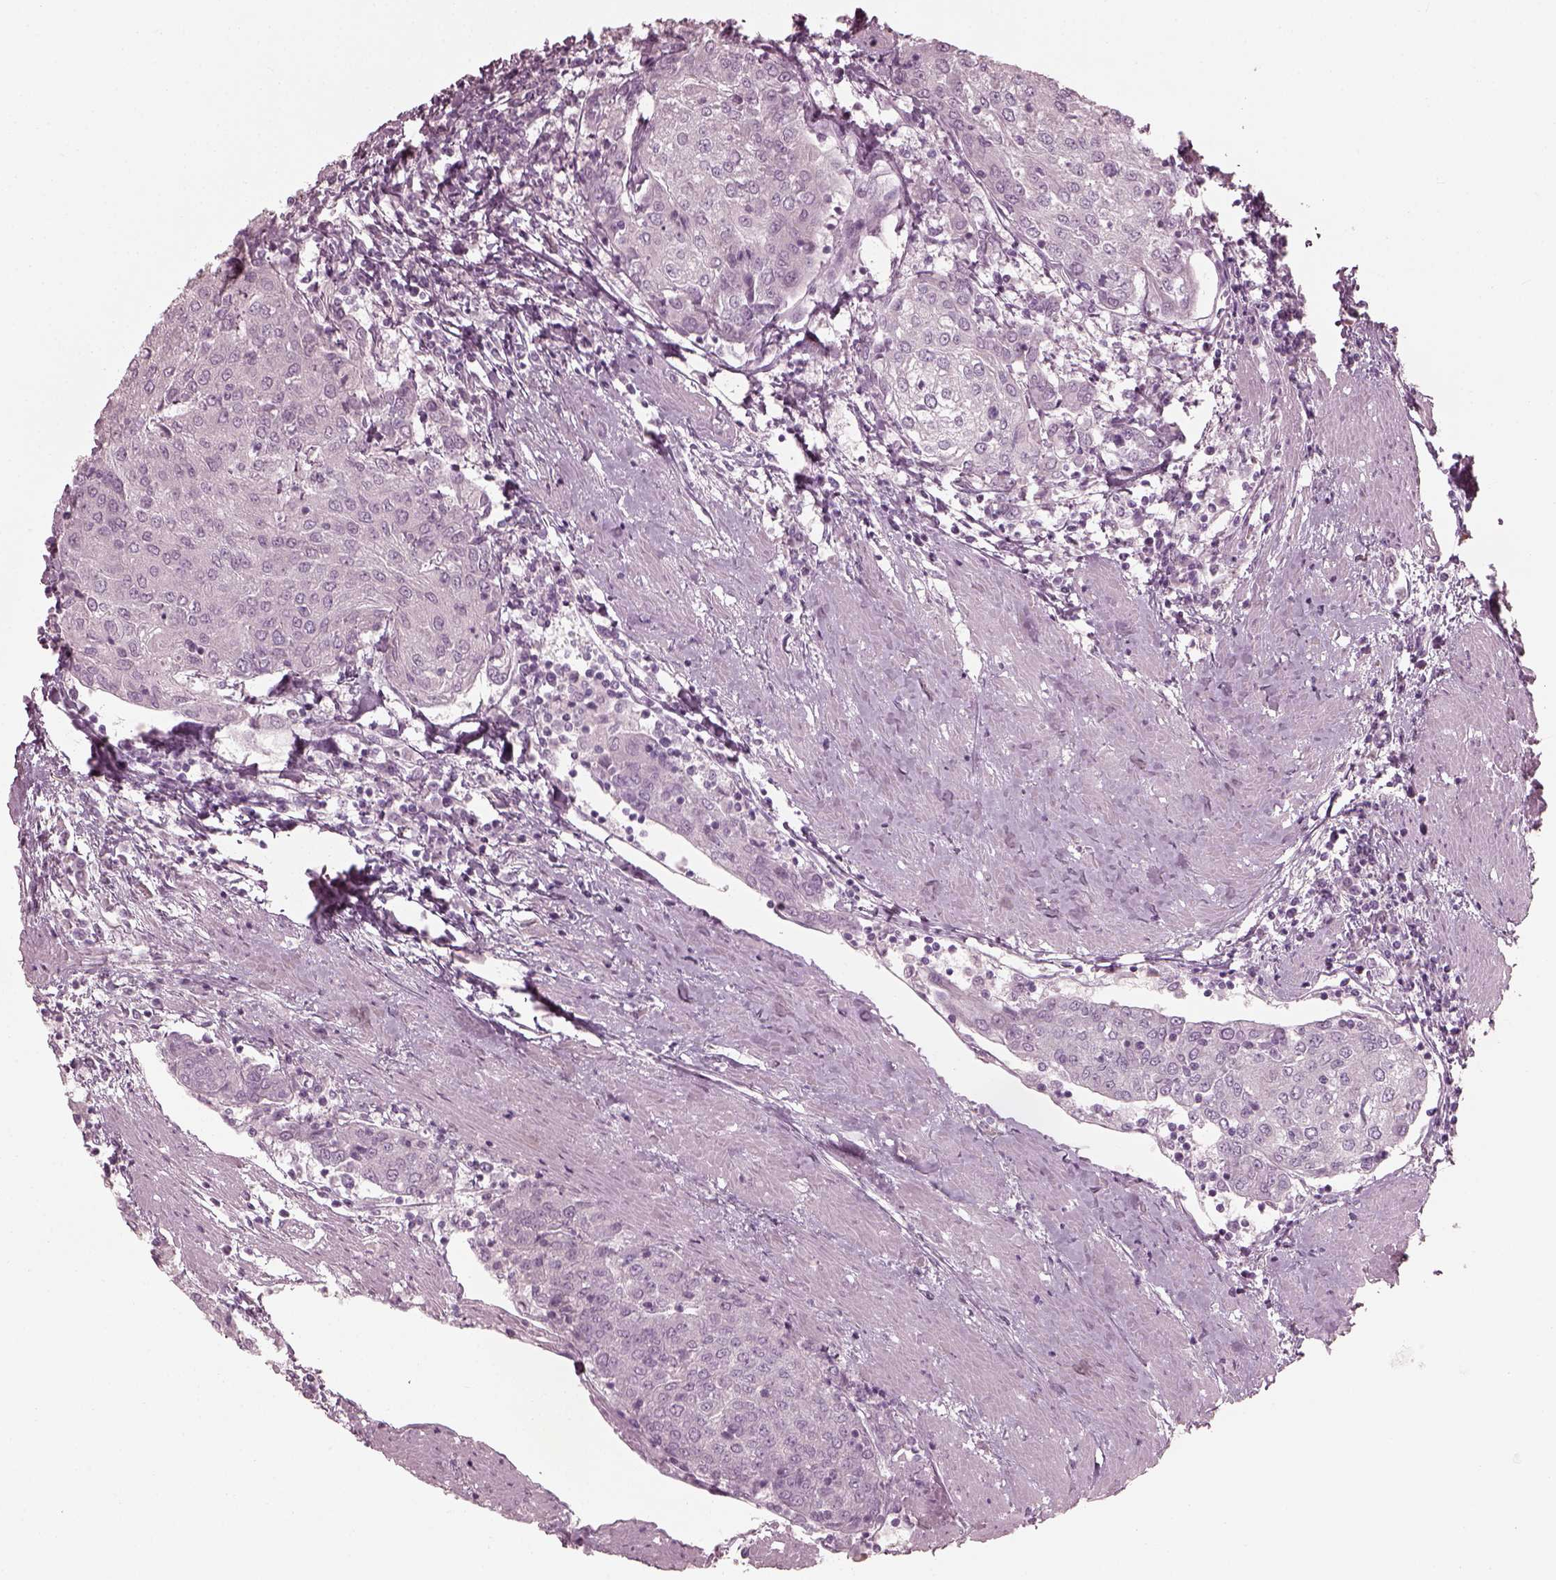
{"staining": {"intensity": "negative", "quantity": "none", "location": "none"}, "tissue": "urothelial cancer", "cell_type": "Tumor cells", "image_type": "cancer", "snomed": [{"axis": "morphology", "description": "Urothelial carcinoma, High grade"}, {"axis": "topography", "description": "Urinary bladder"}], "caption": "Immunohistochemical staining of human high-grade urothelial carcinoma exhibits no significant positivity in tumor cells.", "gene": "SAXO2", "patient": {"sex": "female", "age": 85}}